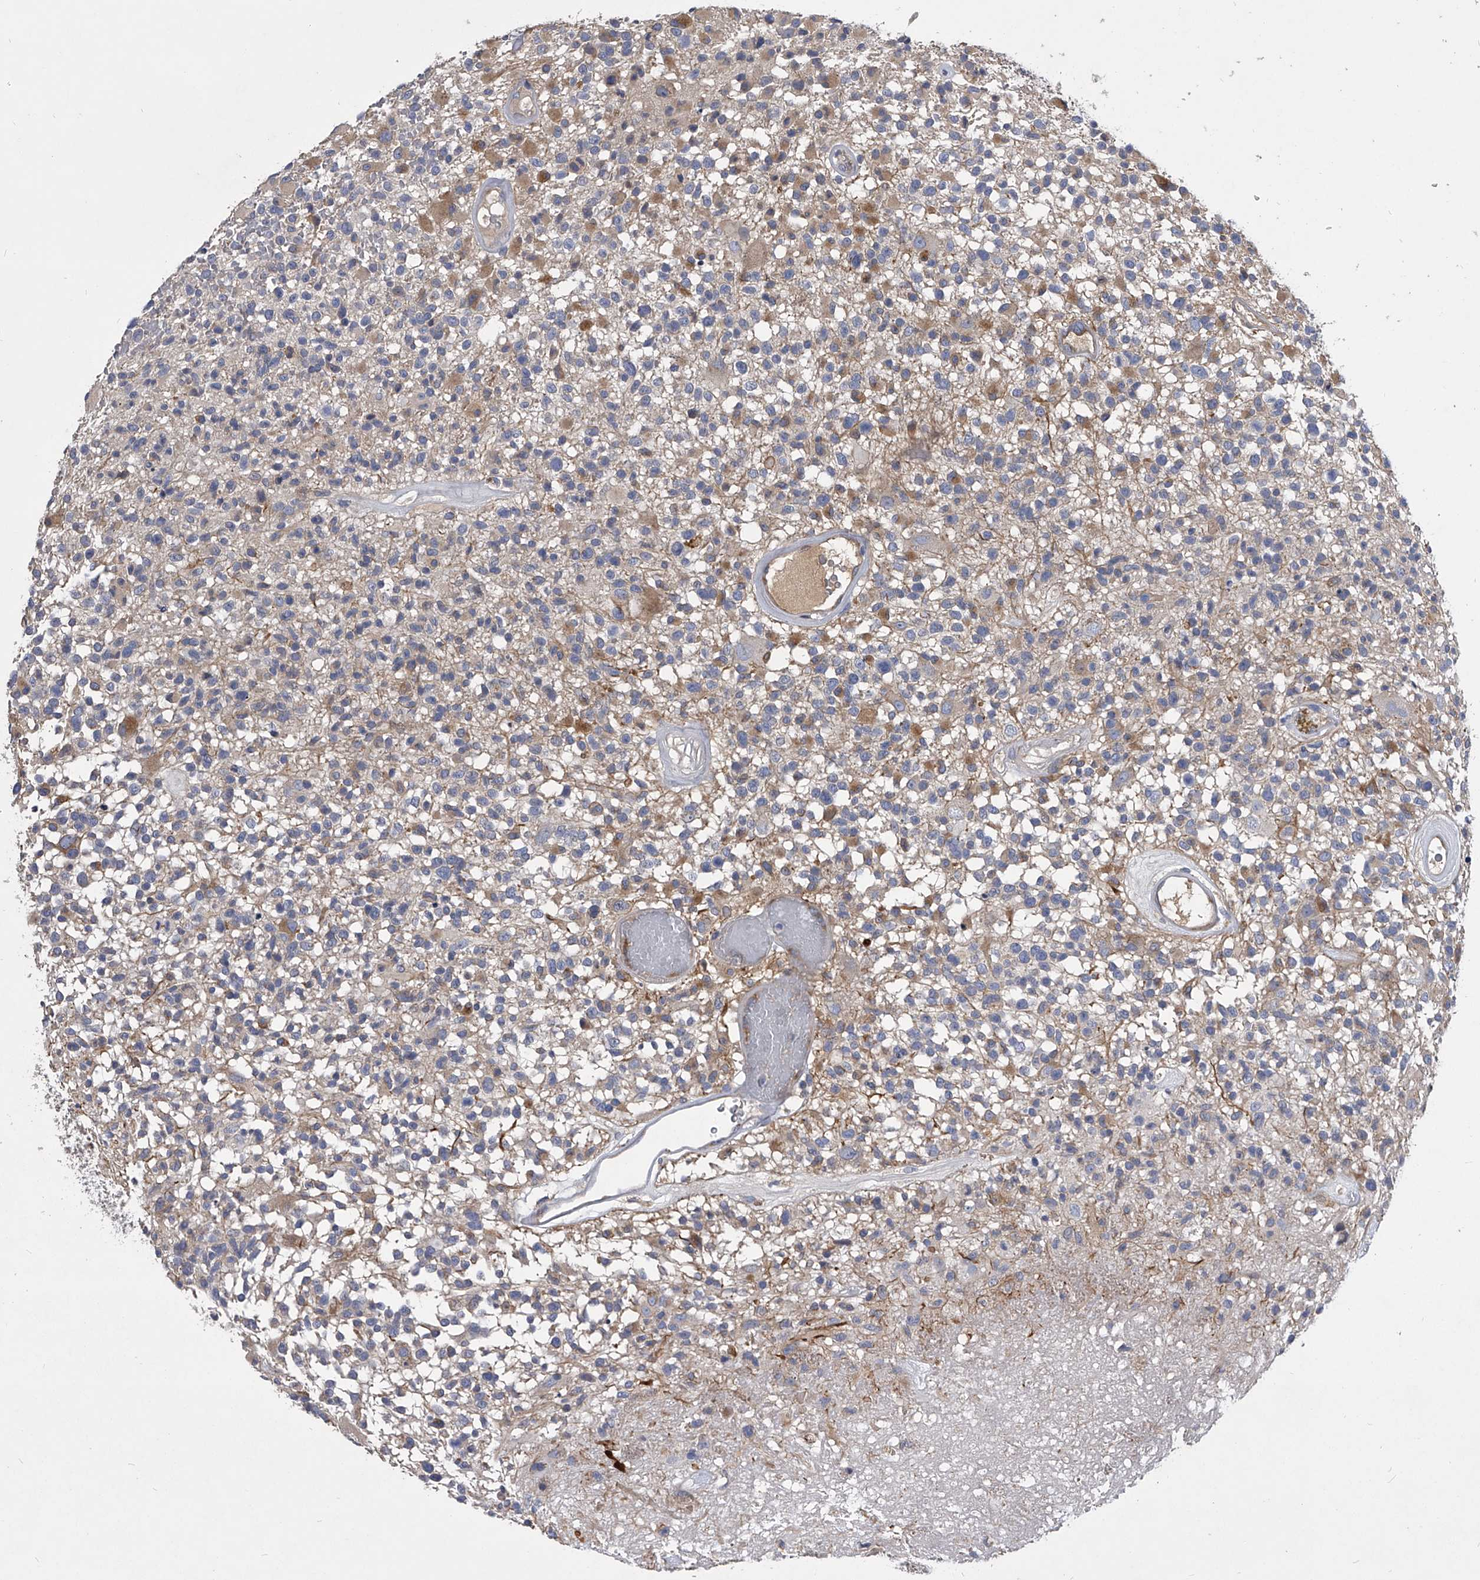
{"staining": {"intensity": "negative", "quantity": "none", "location": "none"}, "tissue": "glioma", "cell_type": "Tumor cells", "image_type": "cancer", "snomed": [{"axis": "morphology", "description": "Glioma, malignant, High grade"}, {"axis": "morphology", "description": "Glioblastoma, NOS"}, {"axis": "topography", "description": "Brain"}], "caption": "A micrograph of malignant high-grade glioma stained for a protein exhibits no brown staining in tumor cells. Nuclei are stained in blue.", "gene": "CCR4", "patient": {"sex": "male", "age": 60}}